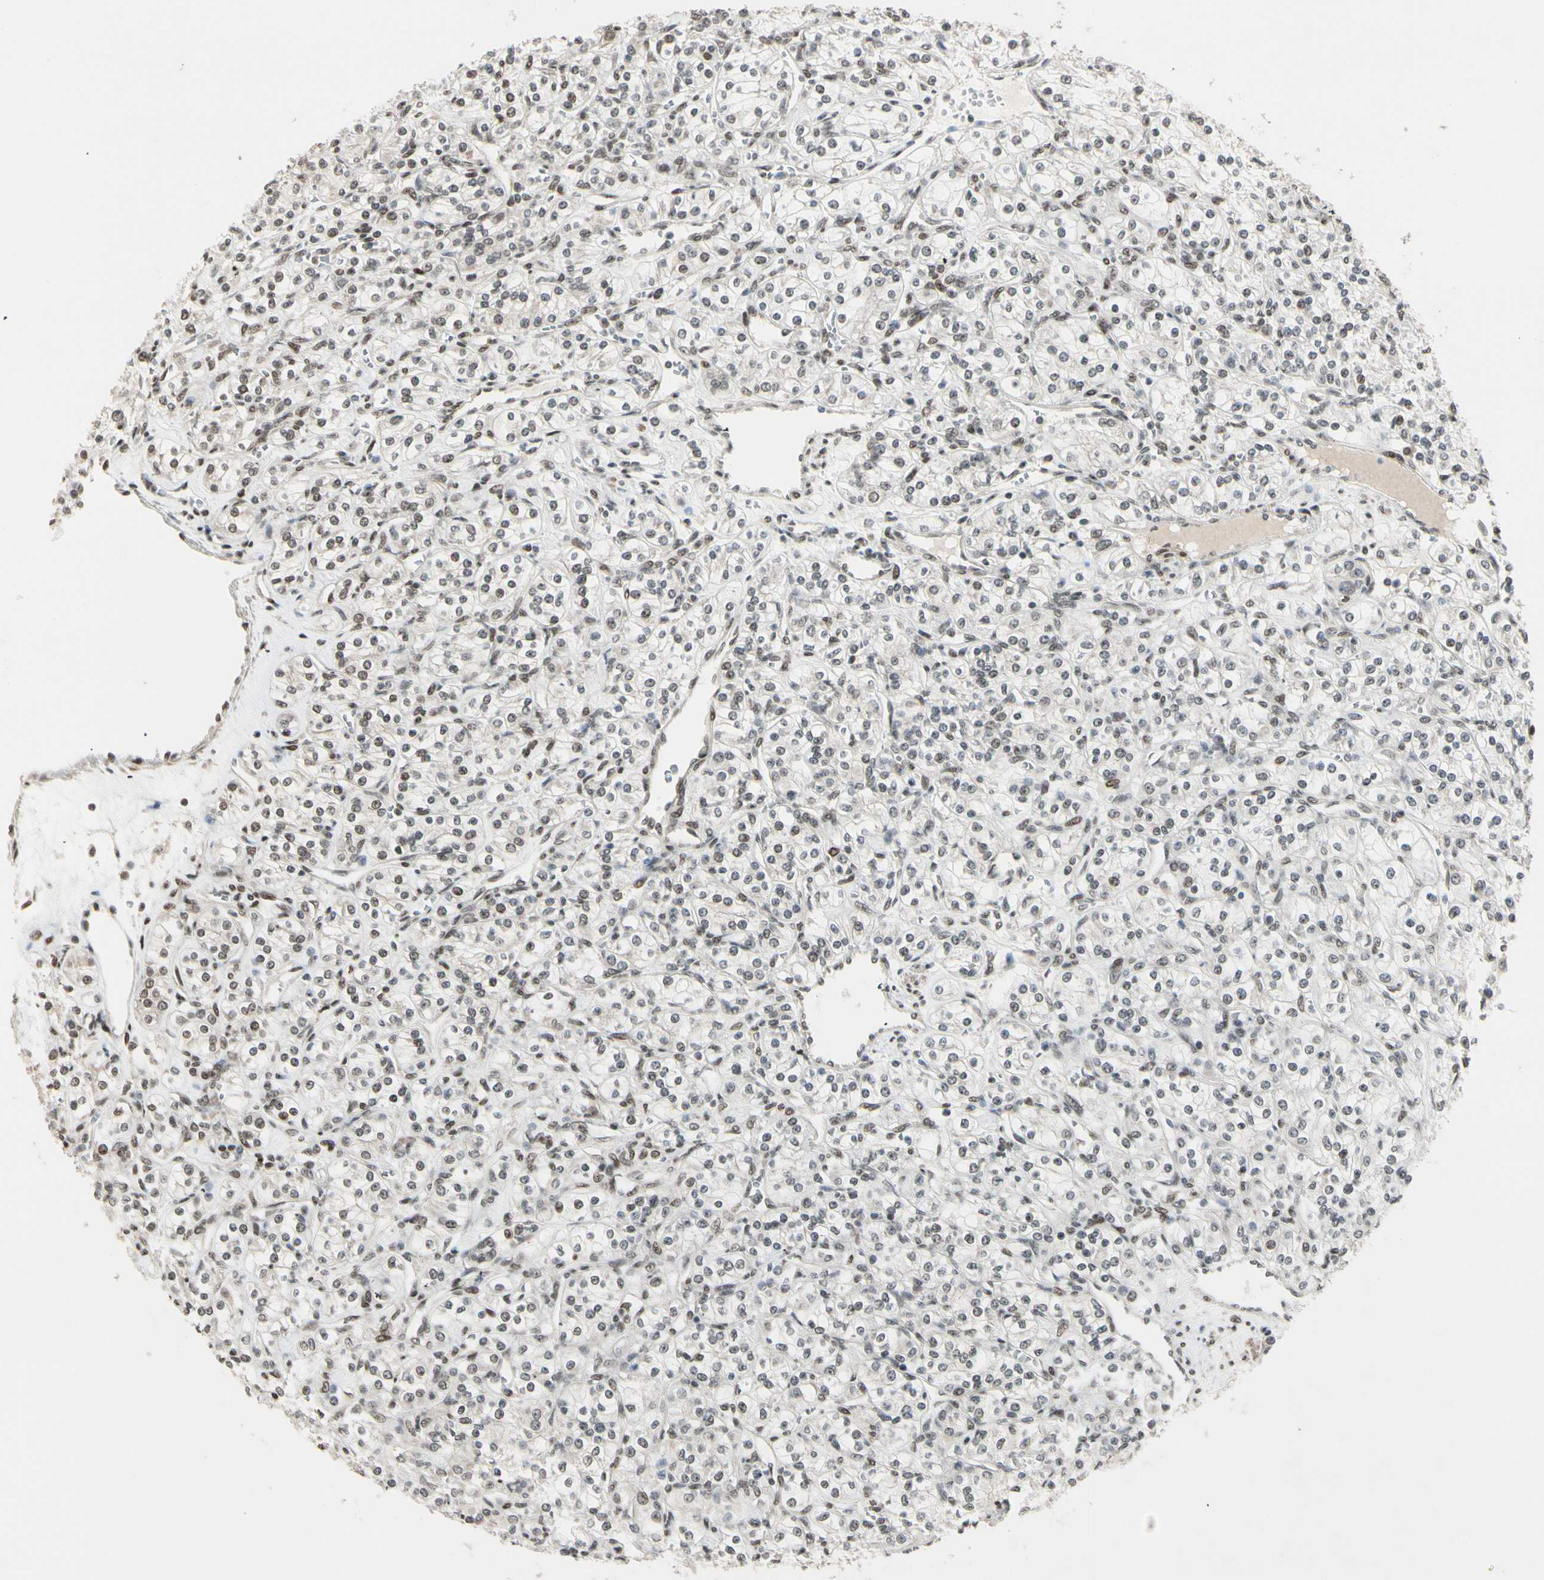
{"staining": {"intensity": "weak", "quantity": "25%-75%", "location": "nuclear"}, "tissue": "renal cancer", "cell_type": "Tumor cells", "image_type": "cancer", "snomed": [{"axis": "morphology", "description": "Adenocarcinoma, NOS"}, {"axis": "topography", "description": "Kidney"}], "caption": "Immunohistochemical staining of renal cancer reveals low levels of weak nuclear protein staining in about 25%-75% of tumor cells.", "gene": "CHAMP1", "patient": {"sex": "male", "age": 77}}